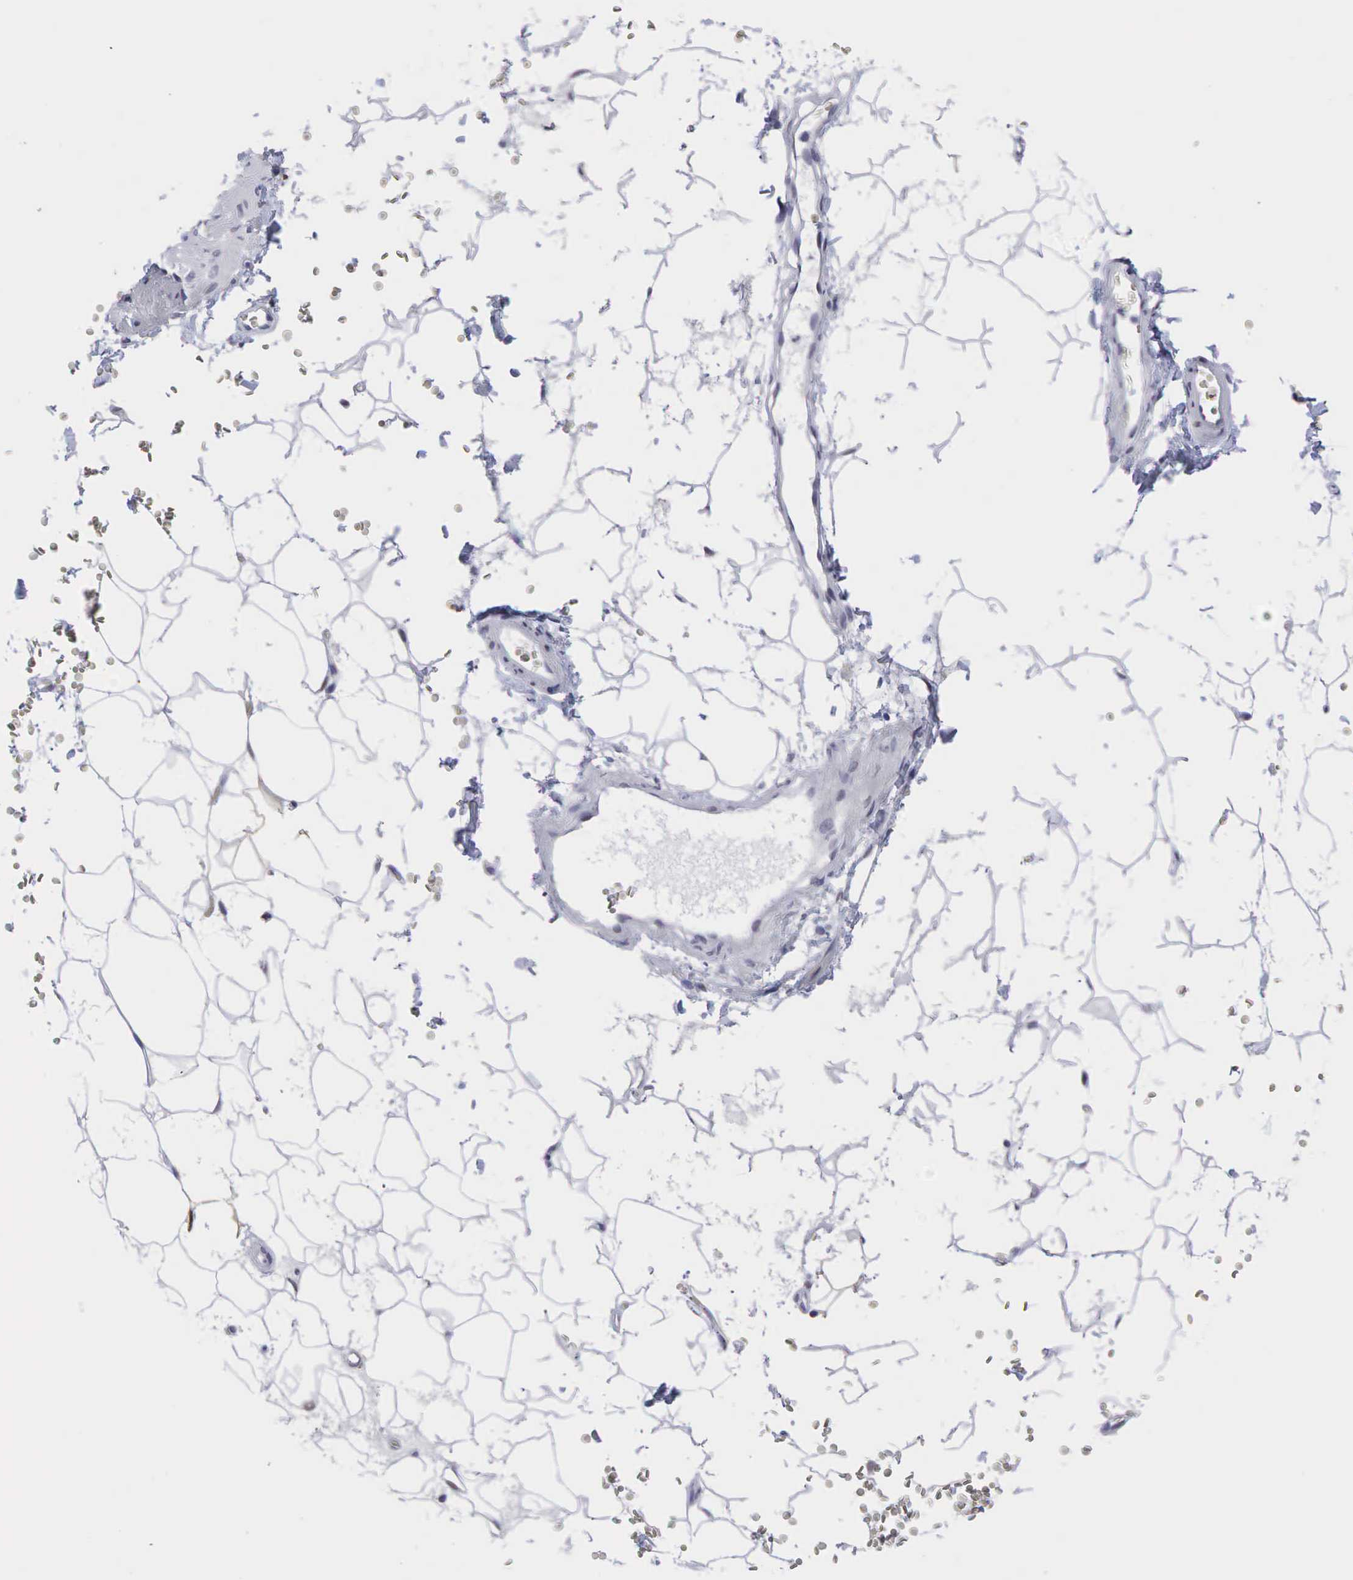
{"staining": {"intensity": "negative", "quantity": "none", "location": "none"}, "tissue": "adipose tissue", "cell_type": "Adipocytes", "image_type": "normal", "snomed": [{"axis": "morphology", "description": "Normal tissue, NOS"}, {"axis": "morphology", "description": "Inflammation, NOS"}, {"axis": "topography", "description": "Lymph node"}, {"axis": "topography", "description": "Peripheral nerve tissue"}], "caption": "Immunohistochemistry image of unremarkable human adipose tissue stained for a protein (brown), which exhibits no positivity in adipocytes.", "gene": "AR", "patient": {"sex": "male", "age": 52}}